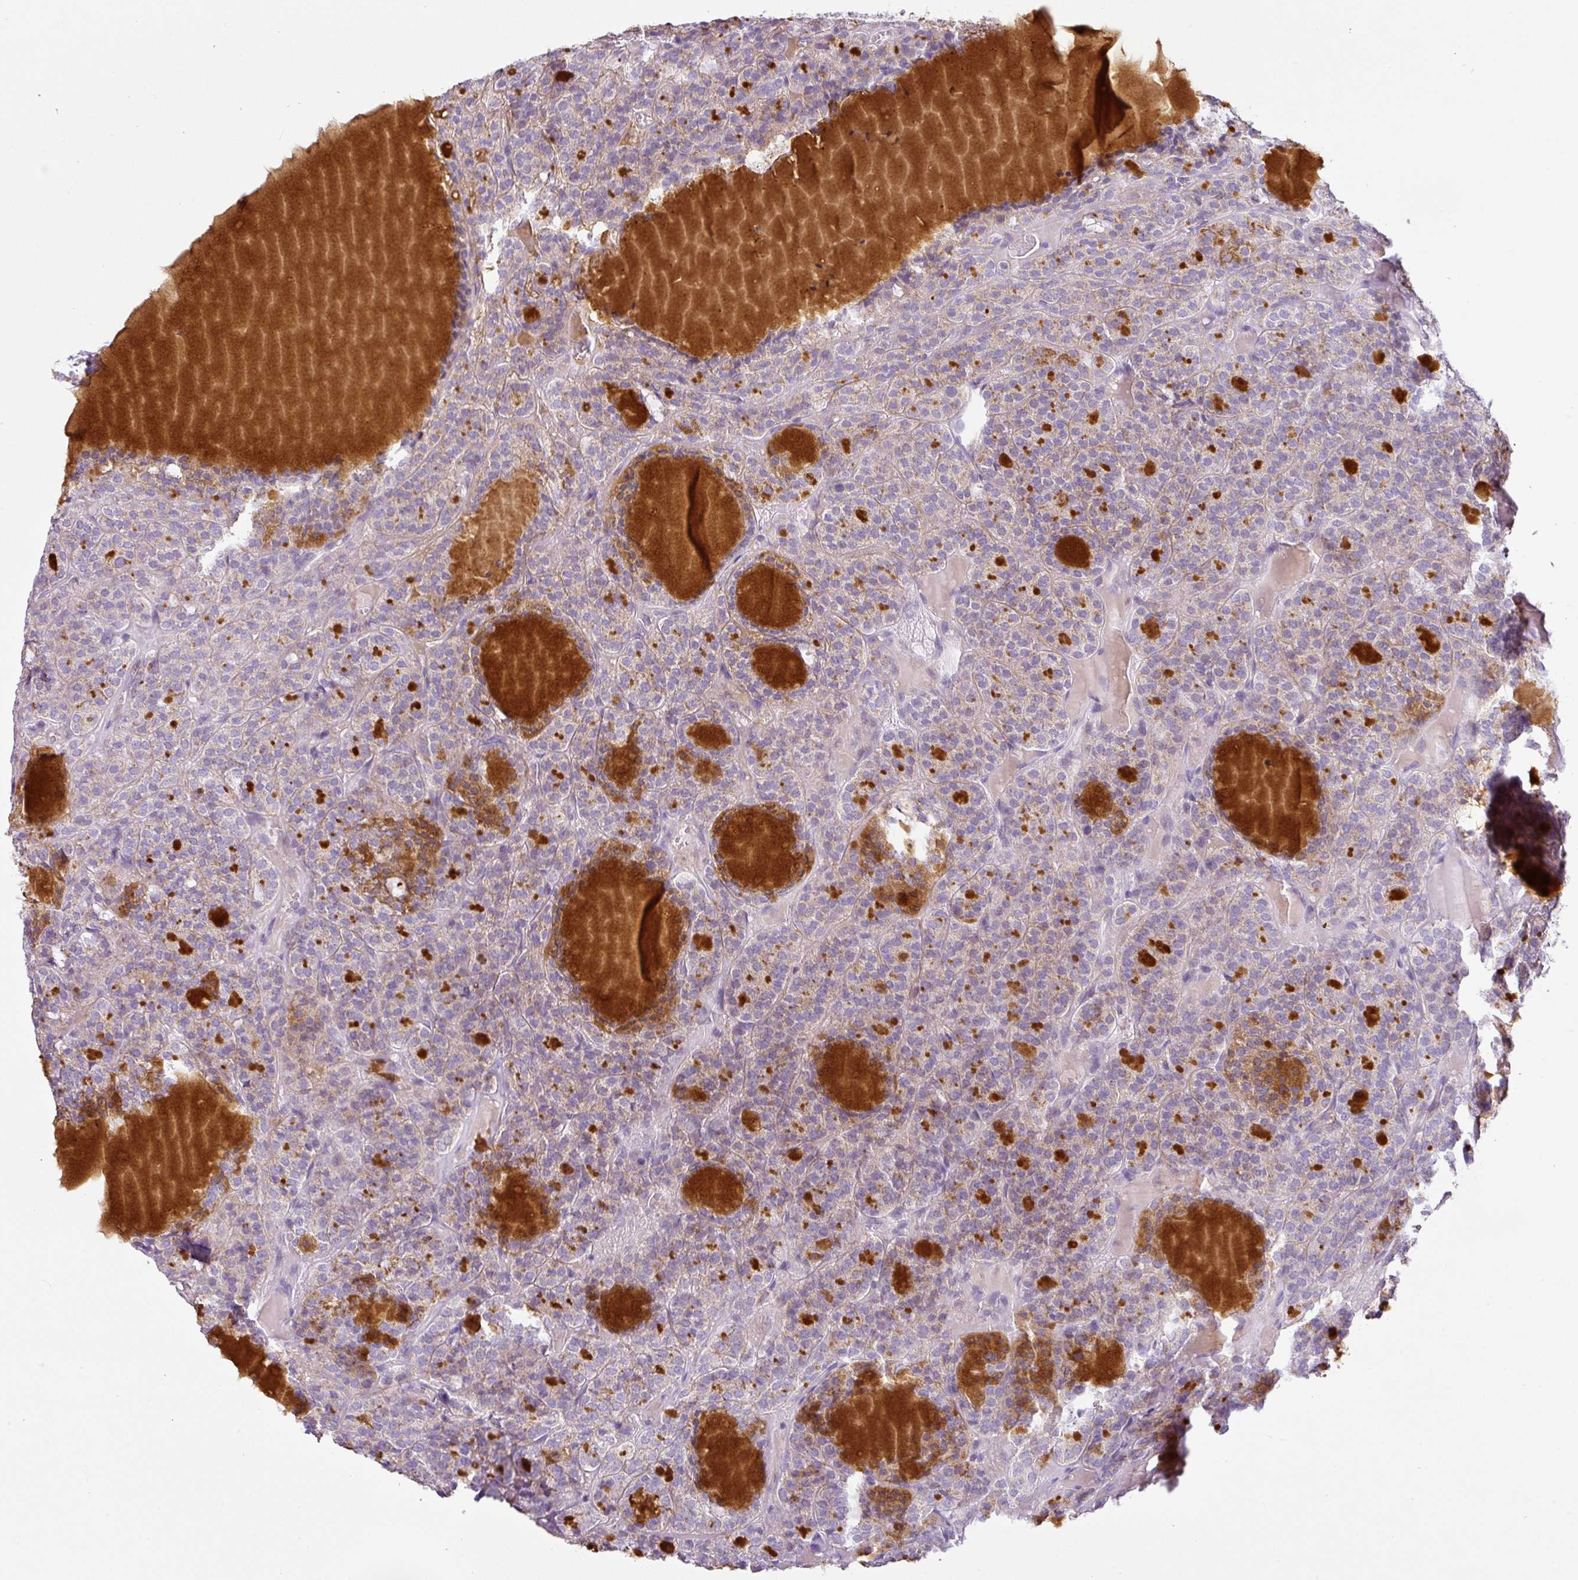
{"staining": {"intensity": "weak", "quantity": "25%-75%", "location": "cytoplasmic/membranous"}, "tissue": "thyroid cancer", "cell_type": "Tumor cells", "image_type": "cancer", "snomed": [{"axis": "morphology", "description": "Follicular adenoma carcinoma, NOS"}, {"axis": "topography", "description": "Thyroid gland"}], "caption": "Immunohistochemistry (IHC) photomicrograph of thyroid cancer (follicular adenoma carcinoma) stained for a protein (brown), which shows low levels of weak cytoplasmic/membranous expression in about 25%-75% of tumor cells.", "gene": "HMCN2", "patient": {"sex": "female", "age": 63}}